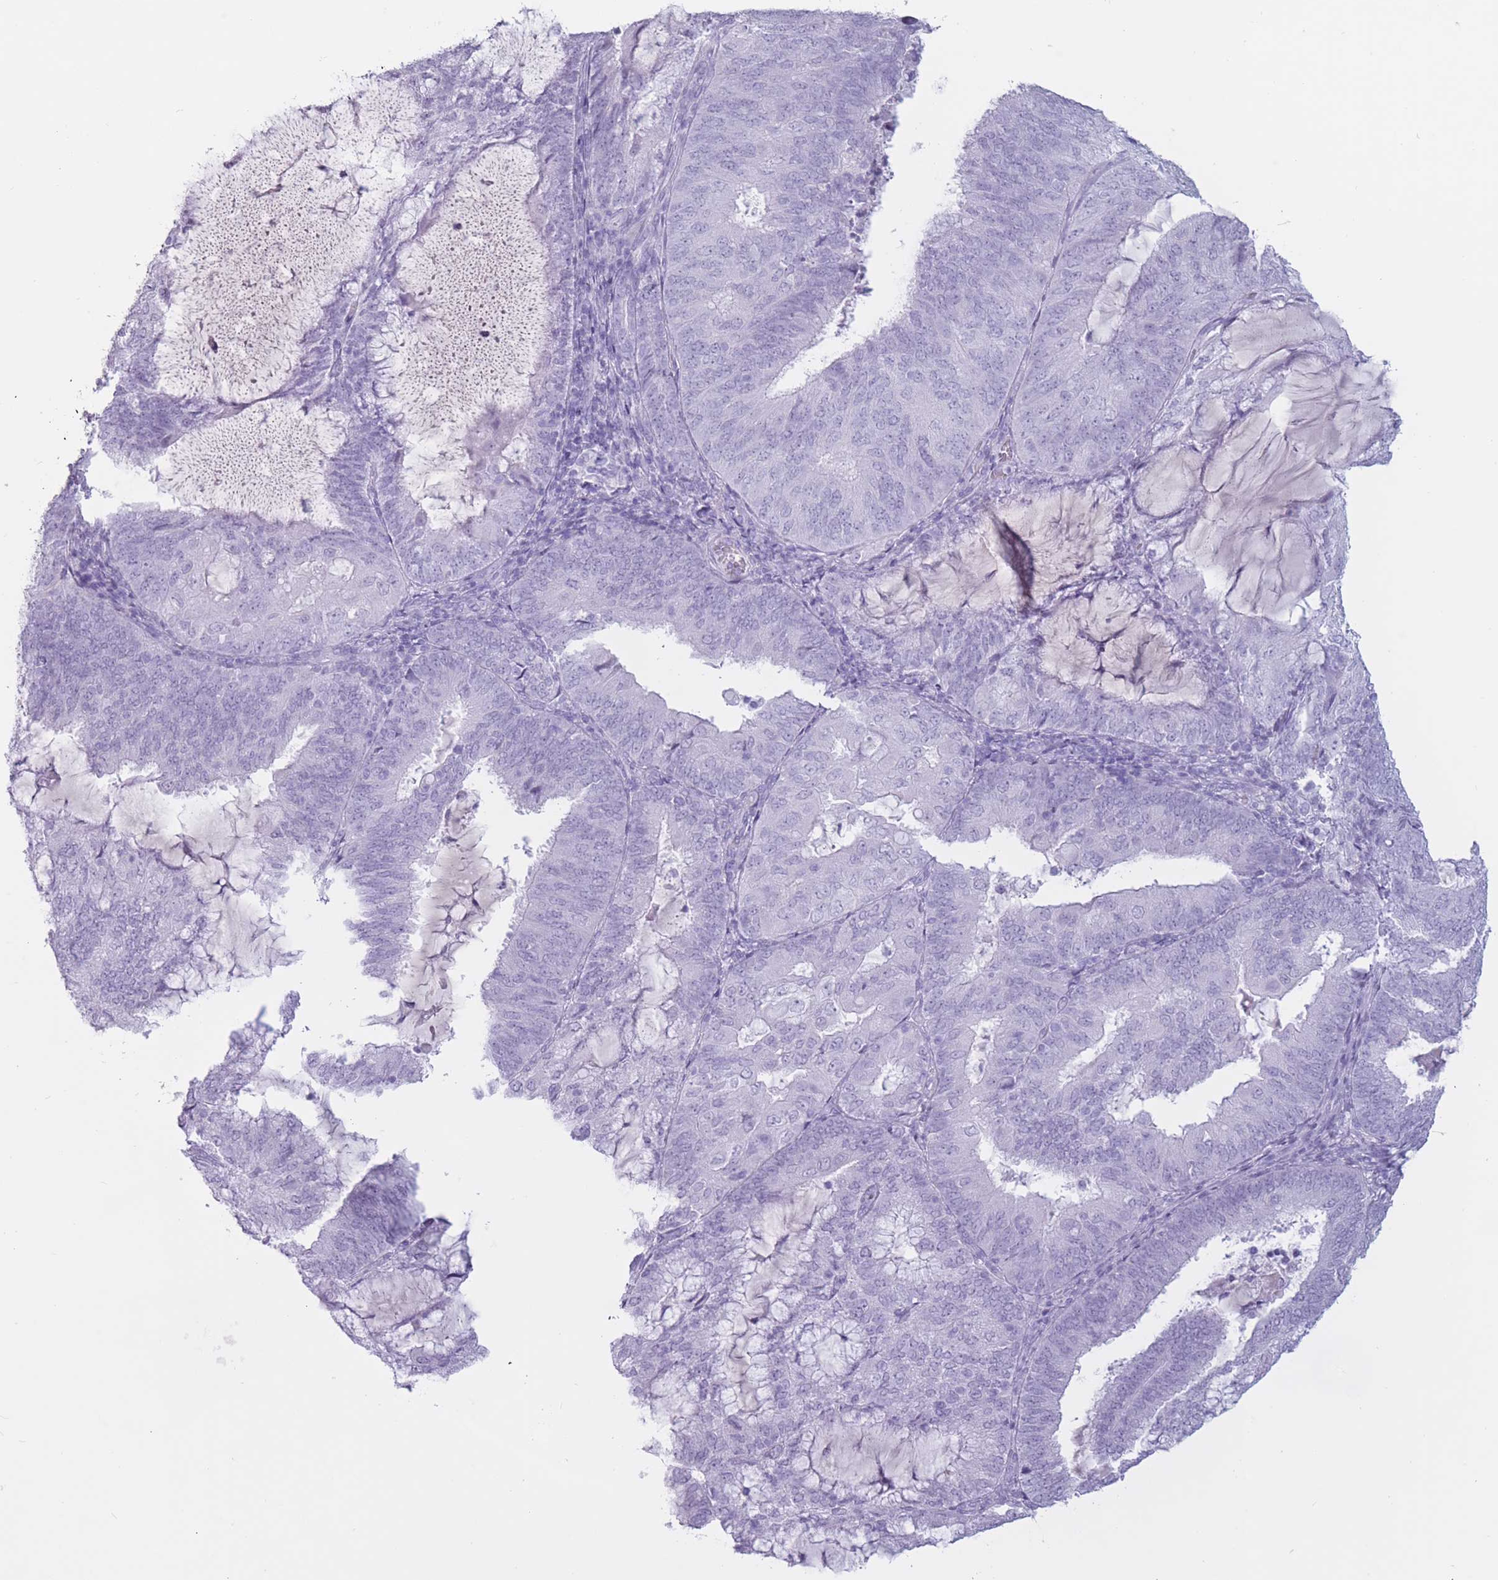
{"staining": {"intensity": "negative", "quantity": "none", "location": "none"}, "tissue": "endometrial cancer", "cell_type": "Tumor cells", "image_type": "cancer", "snomed": [{"axis": "morphology", "description": "Adenocarcinoma, NOS"}, {"axis": "topography", "description": "Endometrium"}], "caption": "The micrograph demonstrates no significant expression in tumor cells of endometrial cancer (adenocarcinoma). Brightfield microscopy of immunohistochemistry stained with DAB (brown) and hematoxylin (blue), captured at high magnification.", "gene": "PNMA3", "patient": {"sex": "female", "age": 81}}